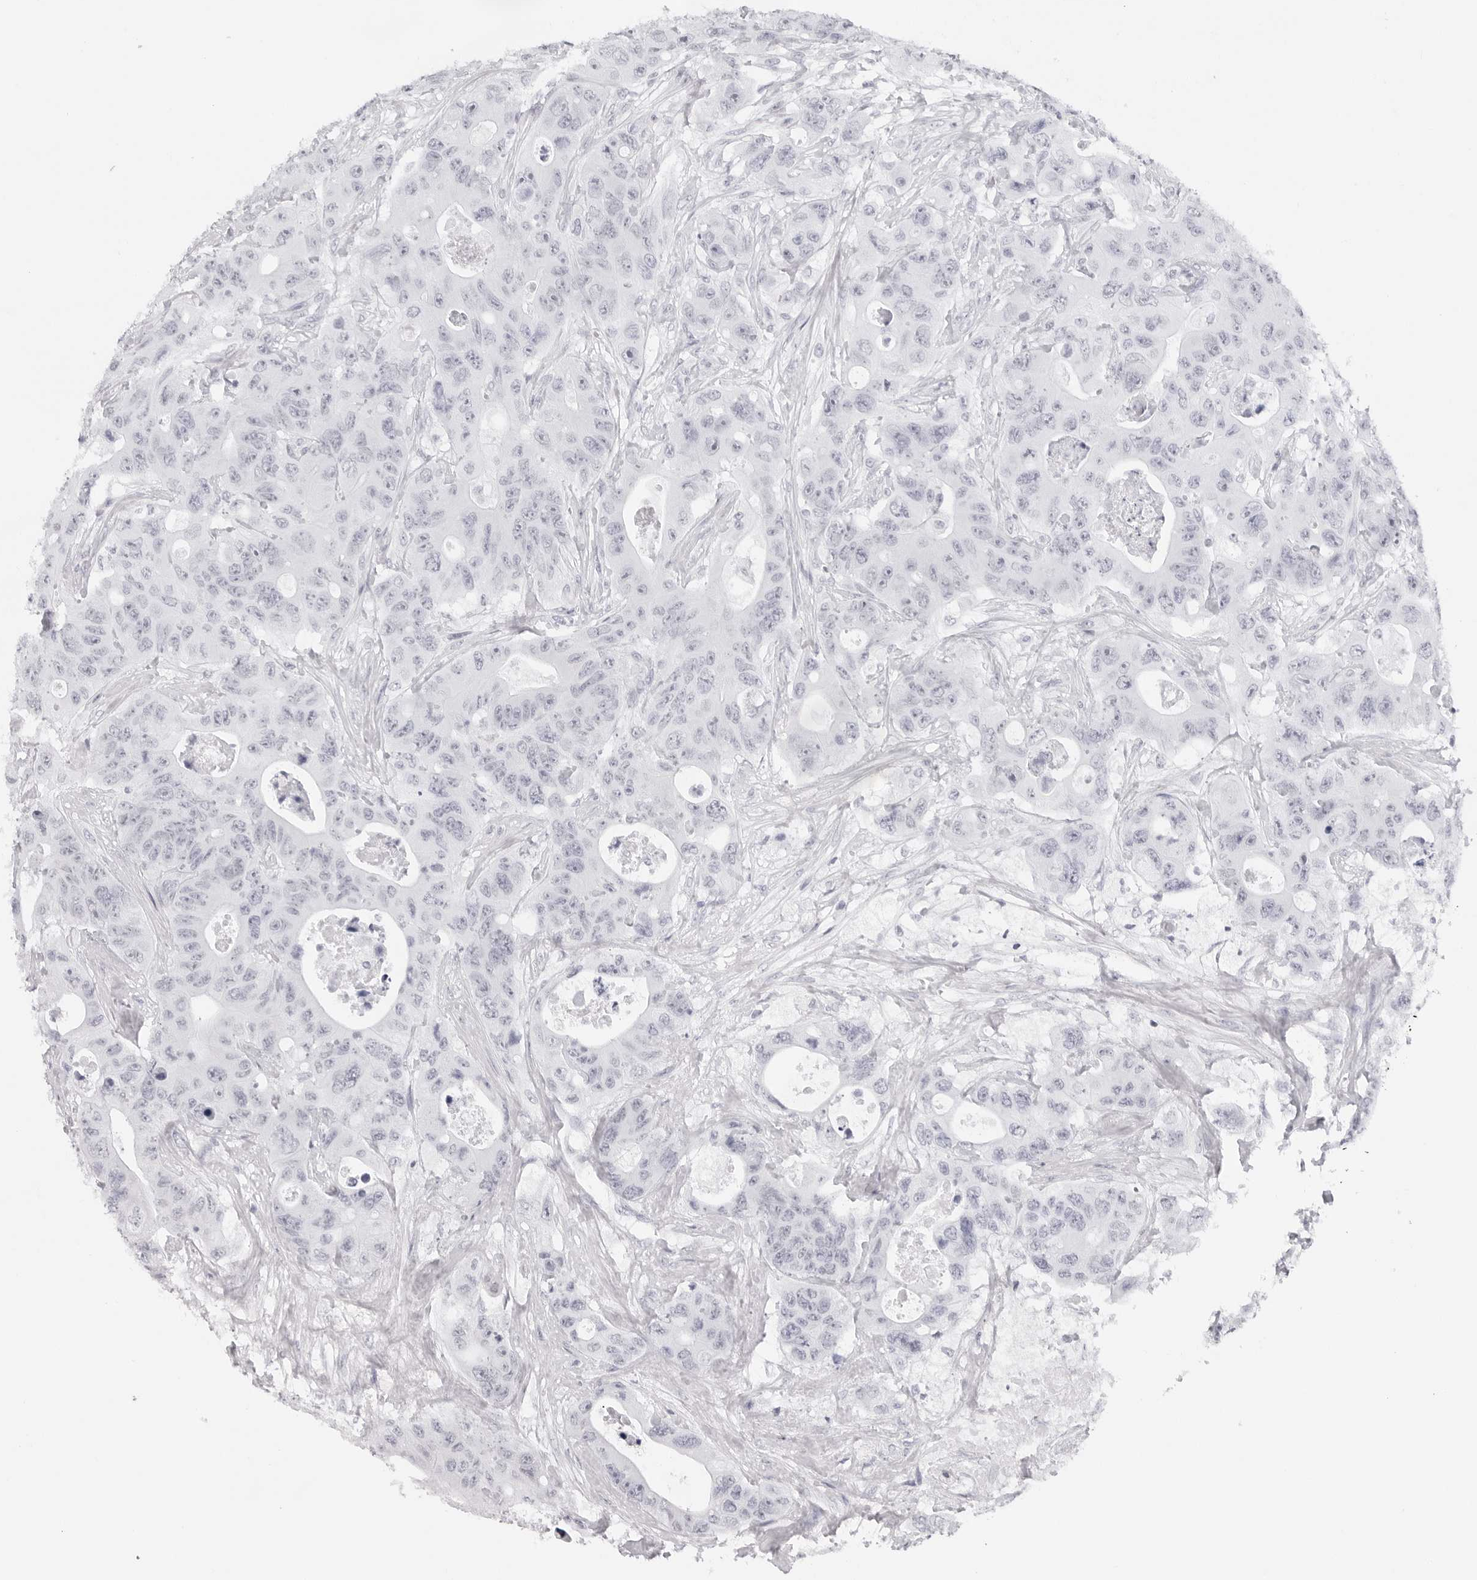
{"staining": {"intensity": "negative", "quantity": "none", "location": "none"}, "tissue": "colorectal cancer", "cell_type": "Tumor cells", "image_type": "cancer", "snomed": [{"axis": "morphology", "description": "Adenocarcinoma, NOS"}, {"axis": "topography", "description": "Colon"}], "caption": "Human adenocarcinoma (colorectal) stained for a protein using immunohistochemistry (IHC) shows no positivity in tumor cells.", "gene": "KLK12", "patient": {"sex": "female", "age": 46}}